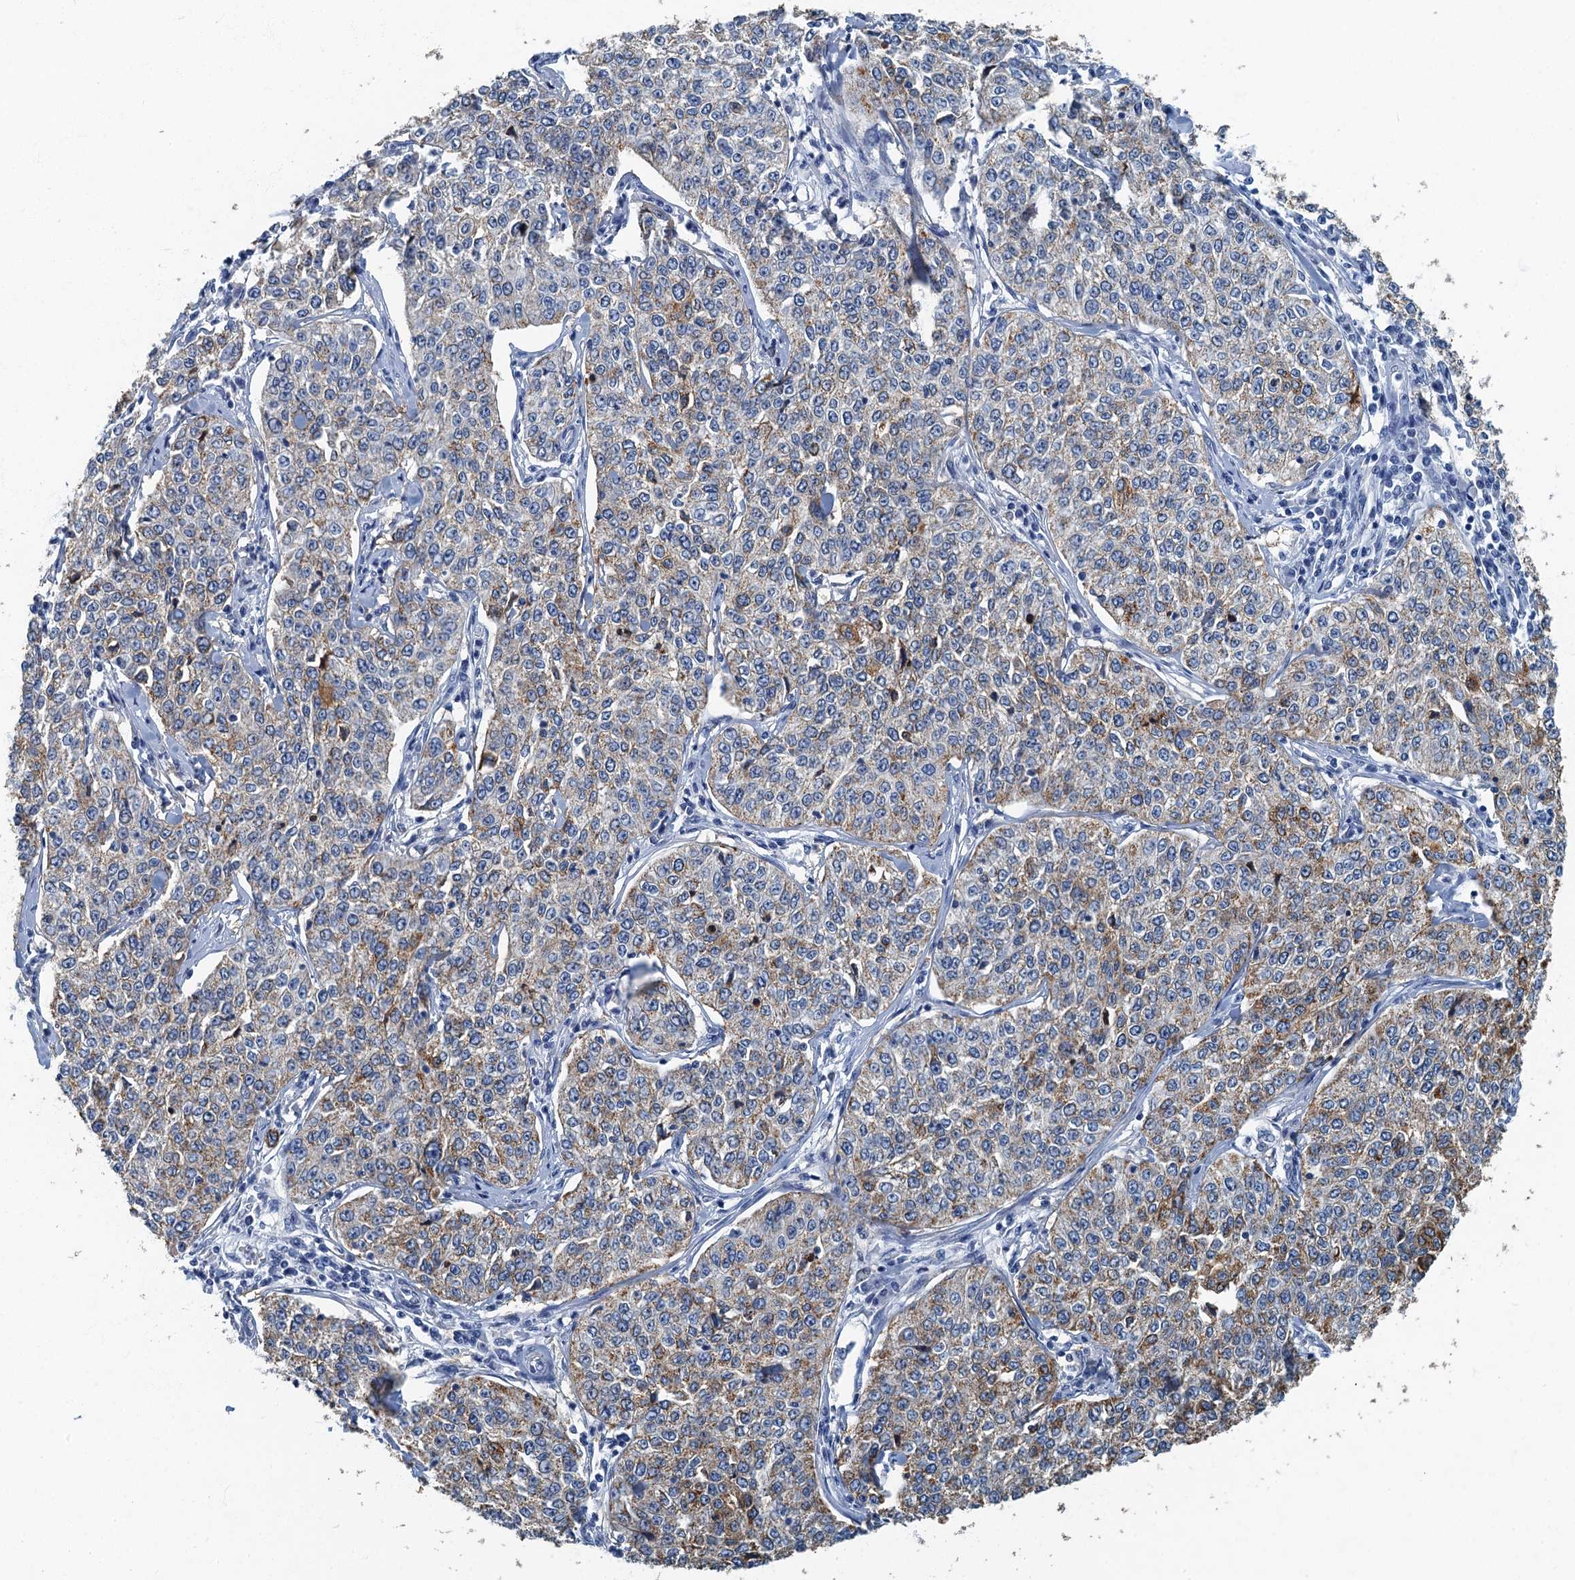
{"staining": {"intensity": "weak", "quantity": "25%-75%", "location": "cytoplasmic/membranous"}, "tissue": "cervical cancer", "cell_type": "Tumor cells", "image_type": "cancer", "snomed": [{"axis": "morphology", "description": "Squamous cell carcinoma, NOS"}, {"axis": "topography", "description": "Cervix"}], "caption": "The image demonstrates a brown stain indicating the presence of a protein in the cytoplasmic/membranous of tumor cells in cervical cancer (squamous cell carcinoma).", "gene": "GADL1", "patient": {"sex": "female", "age": 35}}